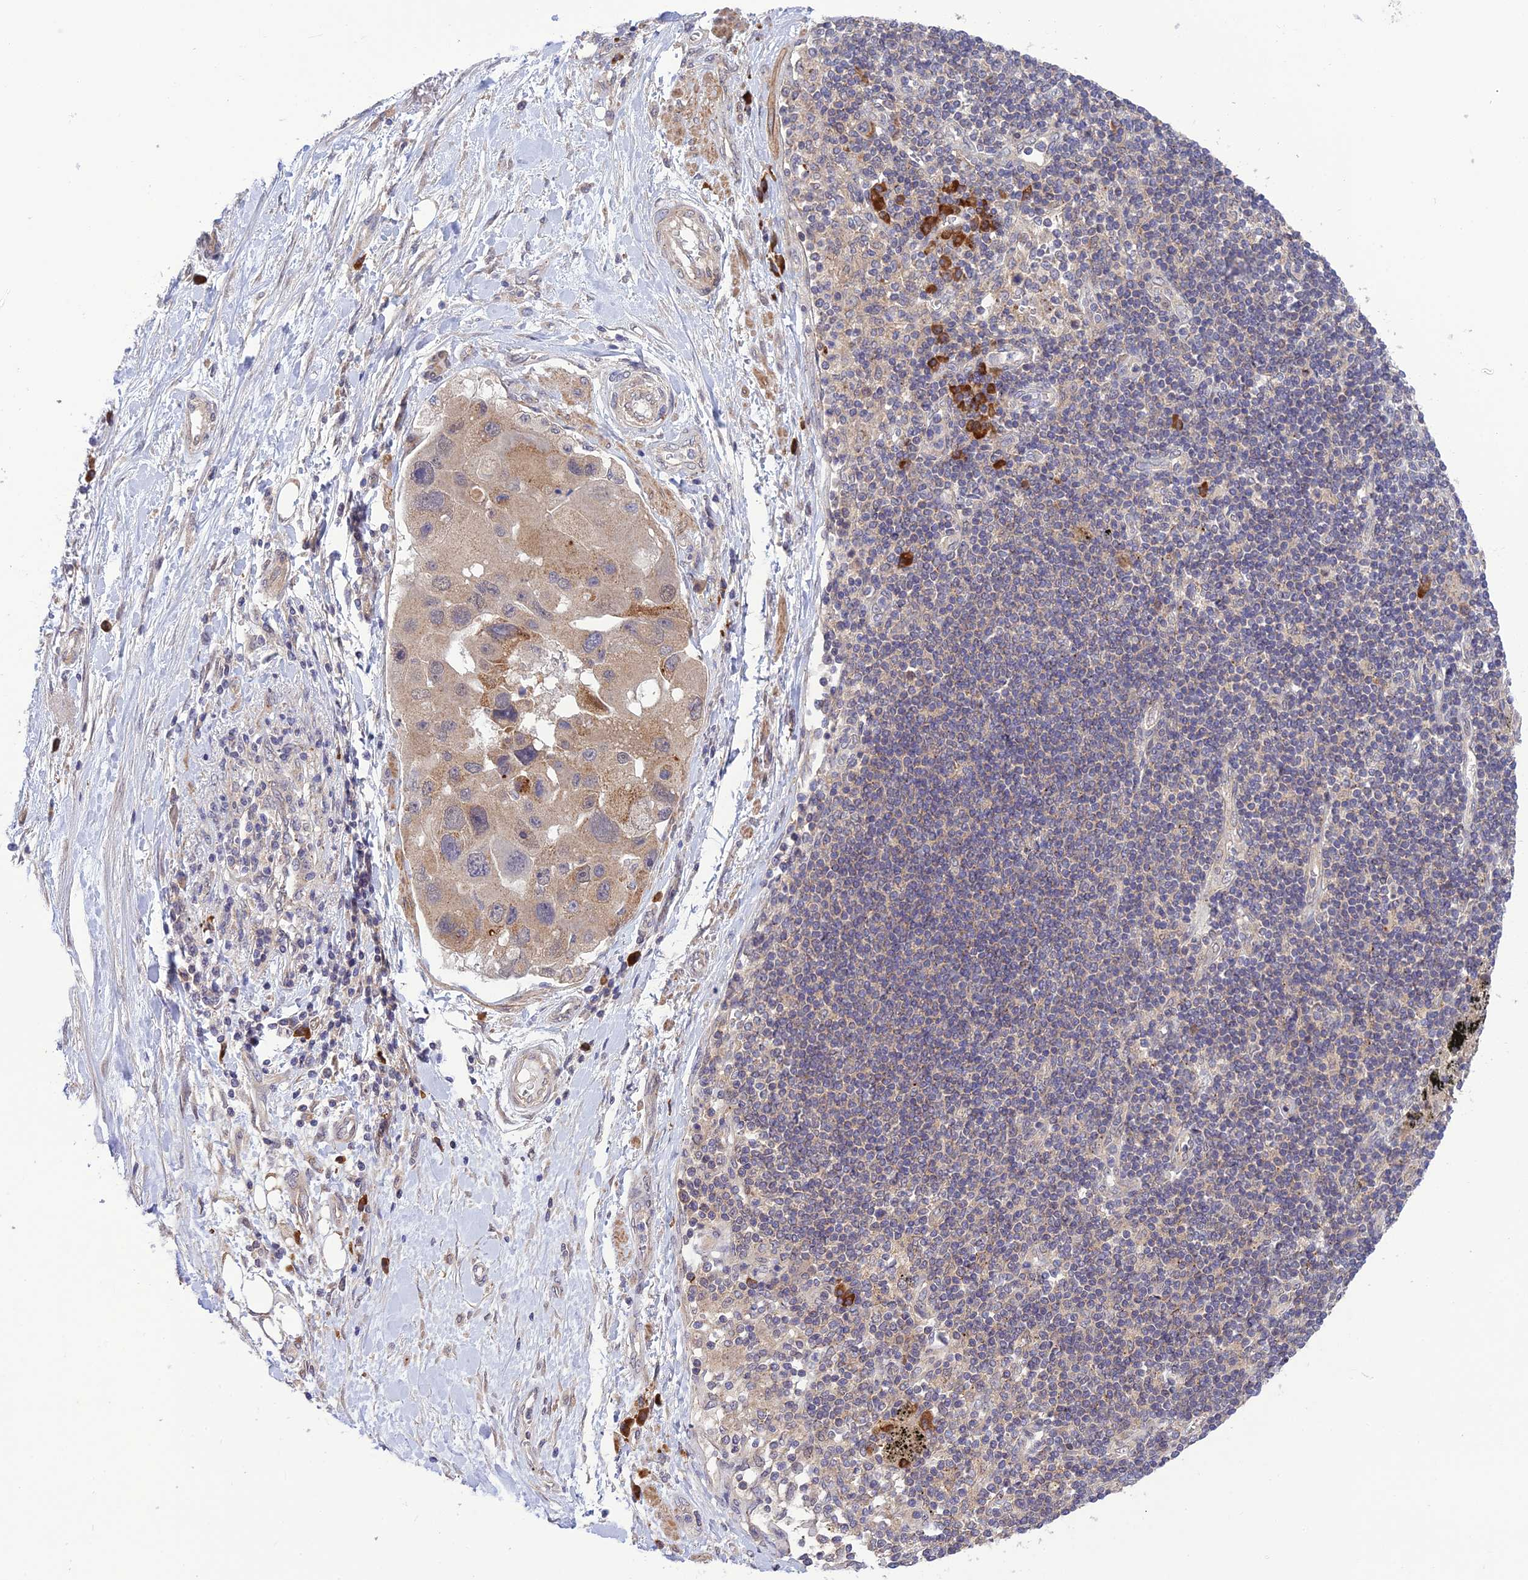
{"staining": {"intensity": "moderate", "quantity": "<25%", "location": "cytoplasmic/membranous"}, "tissue": "lung cancer", "cell_type": "Tumor cells", "image_type": "cancer", "snomed": [{"axis": "morphology", "description": "Adenocarcinoma, NOS"}, {"axis": "topography", "description": "Lung"}], "caption": "A micrograph of human adenocarcinoma (lung) stained for a protein exhibits moderate cytoplasmic/membranous brown staining in tumor cells.", "gene": "UROS", "patient": {"sex": "female", "age": 54}}